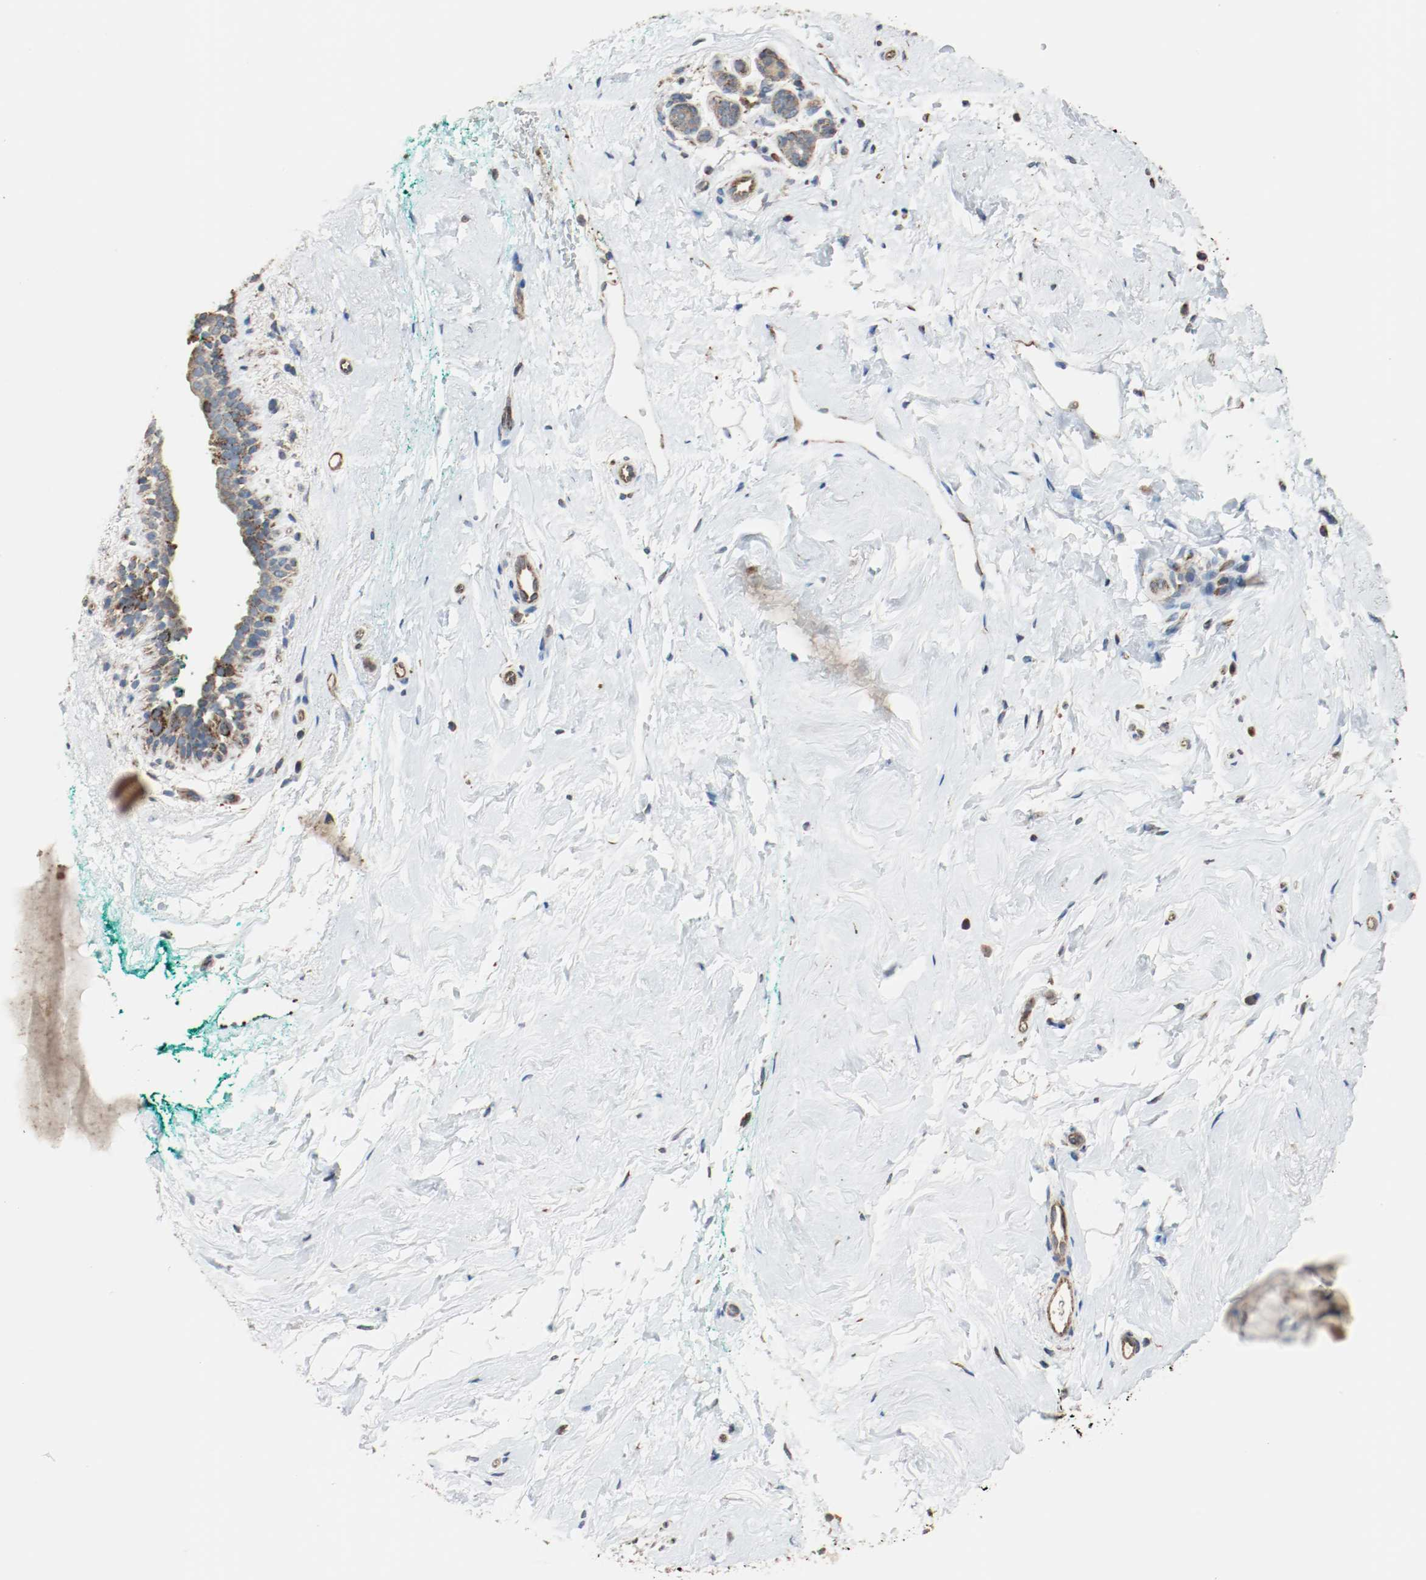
{"staining": {"intensity": "moderate", "quantity": ">75%", "location": "cytoplasmic/membranous"}, "tissue": "breast", "cell_type": "Adipocytes", "image_type": "normal", "snomed": [{"axis": "morphology", "description": "Normal tissue, NOS"}, {"axis": "topography", "description": "Breast"}], "caption": "The image demonstrates immunohistochemical staining of benign breast. There is moderate cytoplasmic/membranous positivity is present in approximately >75% of adipocytes. (DAB (3,3'-diaminobenzidine) = brown stain, brightfield microscopy at high magnification).", "gene": "ALDH4A1", "patient": {"sex": "female", "age": 52}}